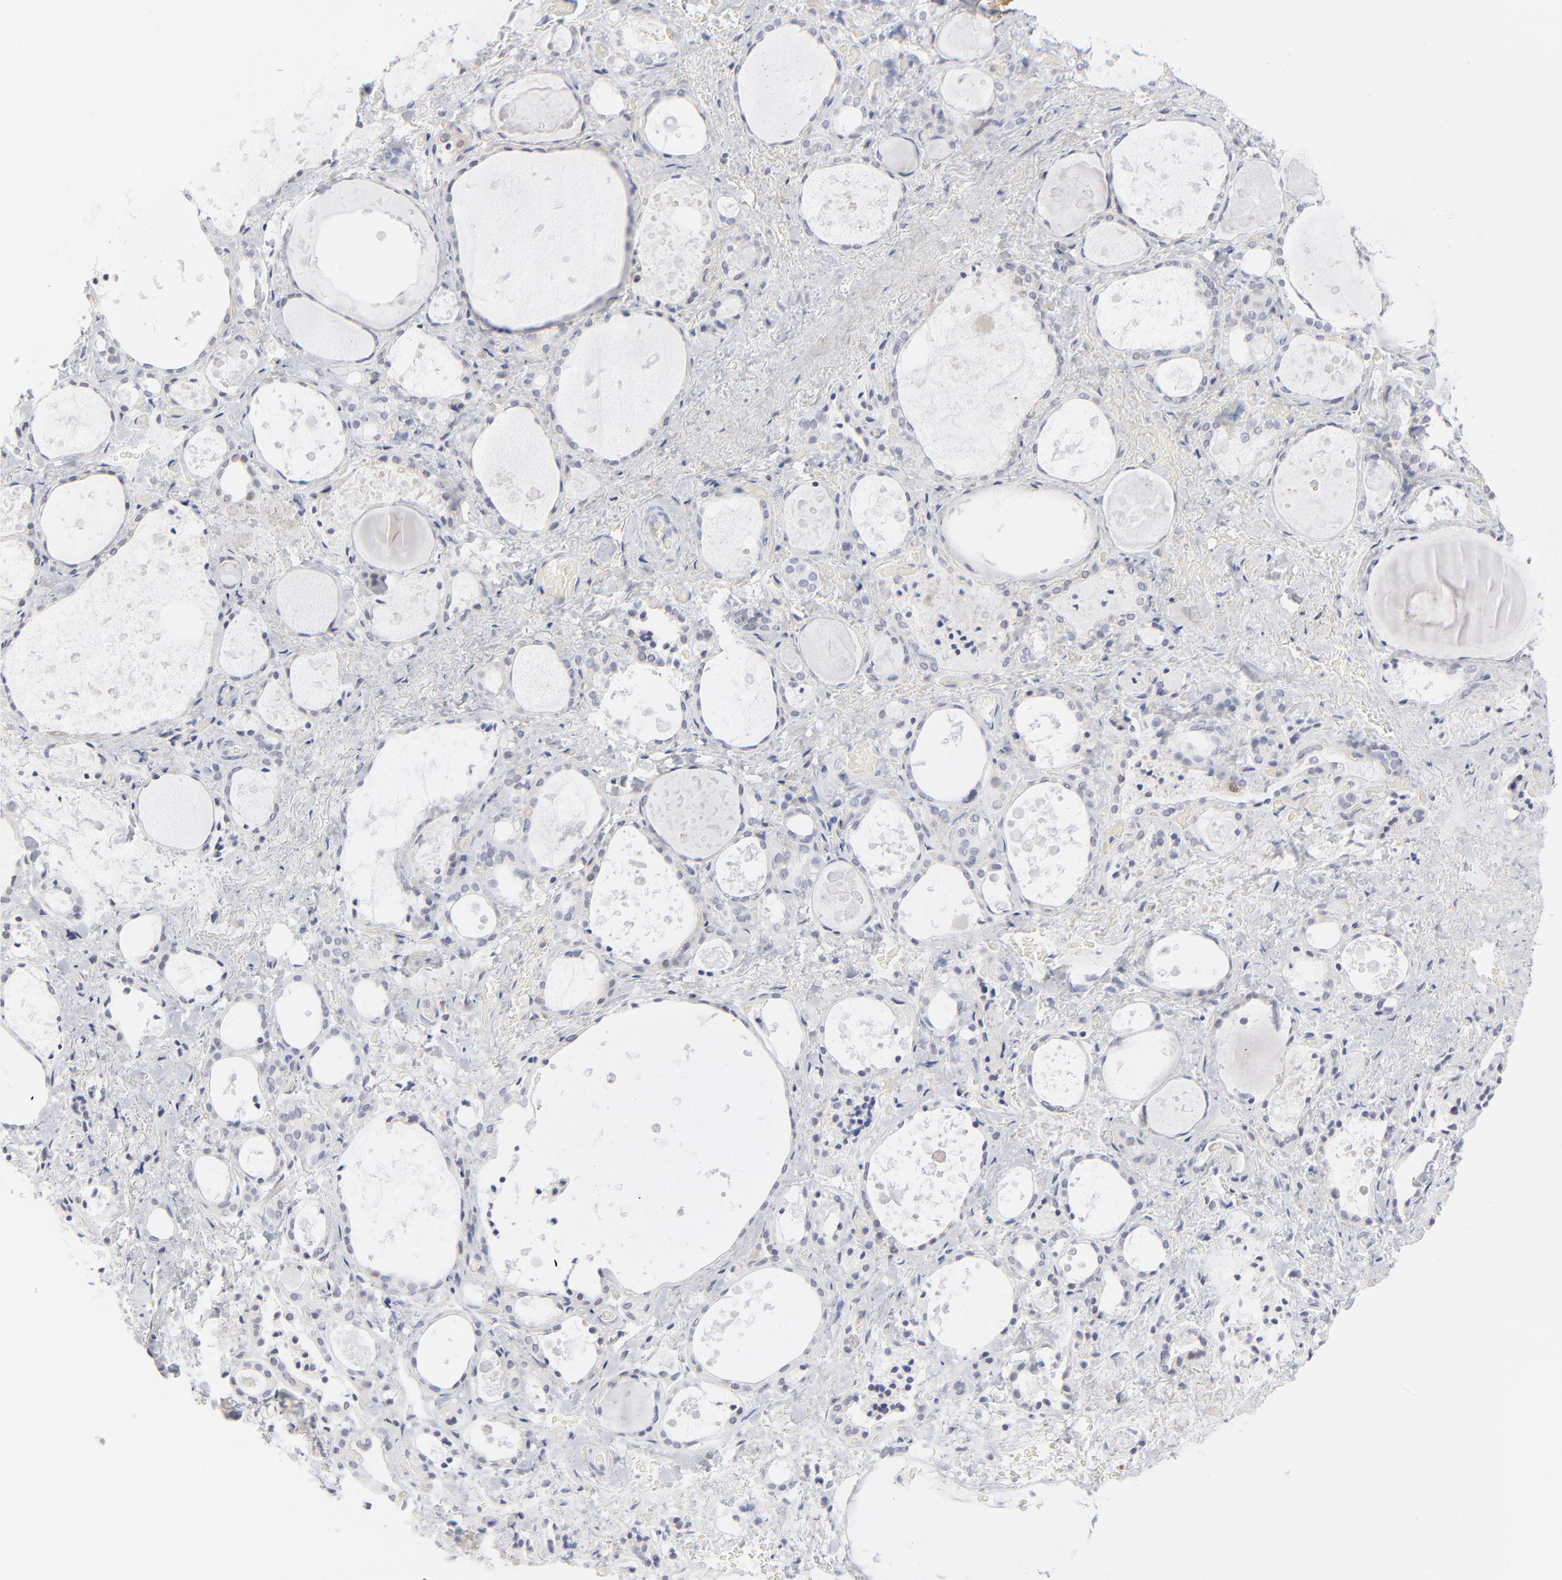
{"staining": {"intensity": "negative", "quantity": "none", "location": "none"}, "tissue": "thyroid gland", "cell_type": "Glandular cells", "image_type": "normal", "snomed": [{"axis": "morphology", "description": "Normal tissue, NOS"}, {"axis": "topography", "description": "Thyroid gland"}], "caption": "An IHC histopathology image of unremarkable thyroid gland is shown. There is no staining in glandular cells of thyroid gland. (Stains: DAB IHC with hematoxylin counter stain, Microscopy: brightfield microscopy at high magnification).", "gene": "AURKA", "patient": {"sex": "female", "age": 75}}